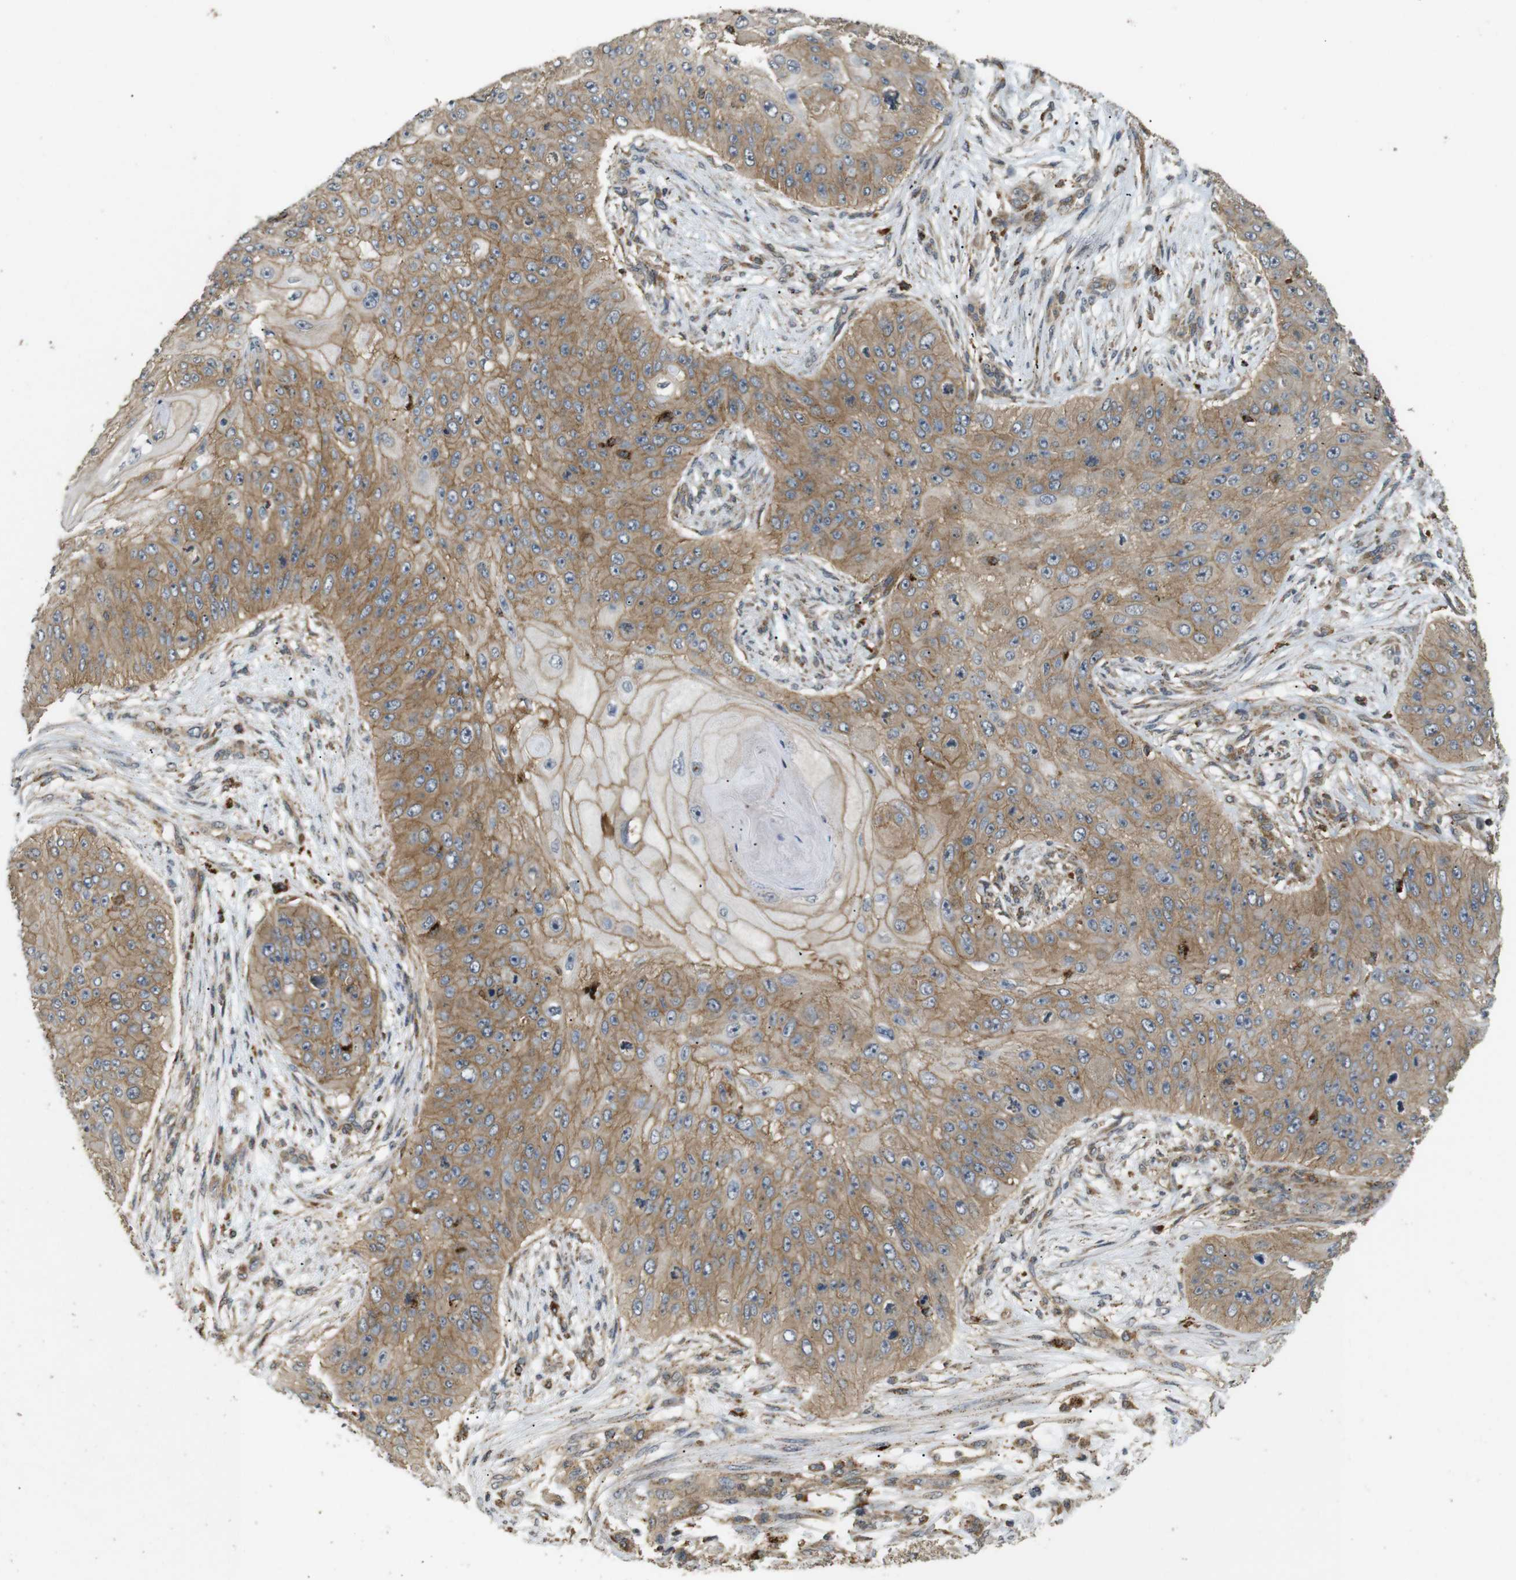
{"staining": {"intensity": "moderate", "quantity": ">75%", "location": "cytoplasmic/membranous"}, "tissue": "skin cancer", "cell_type": "Tumor cells", "image_type": "cancer", "snomed": [{"axis": "morphology", "description": "Squamous cell carcinoma, NOS"}, {"axis": "topography", "description": "Skin"}], "caption": "An image of human squamous cell carcinoma (skin) stained for a protein demonstrates moderate cytoplasmic/membranous brown staining in tumor cells.", "gene": "KSR1", "patient": {"sex": "female", "age": 80}}